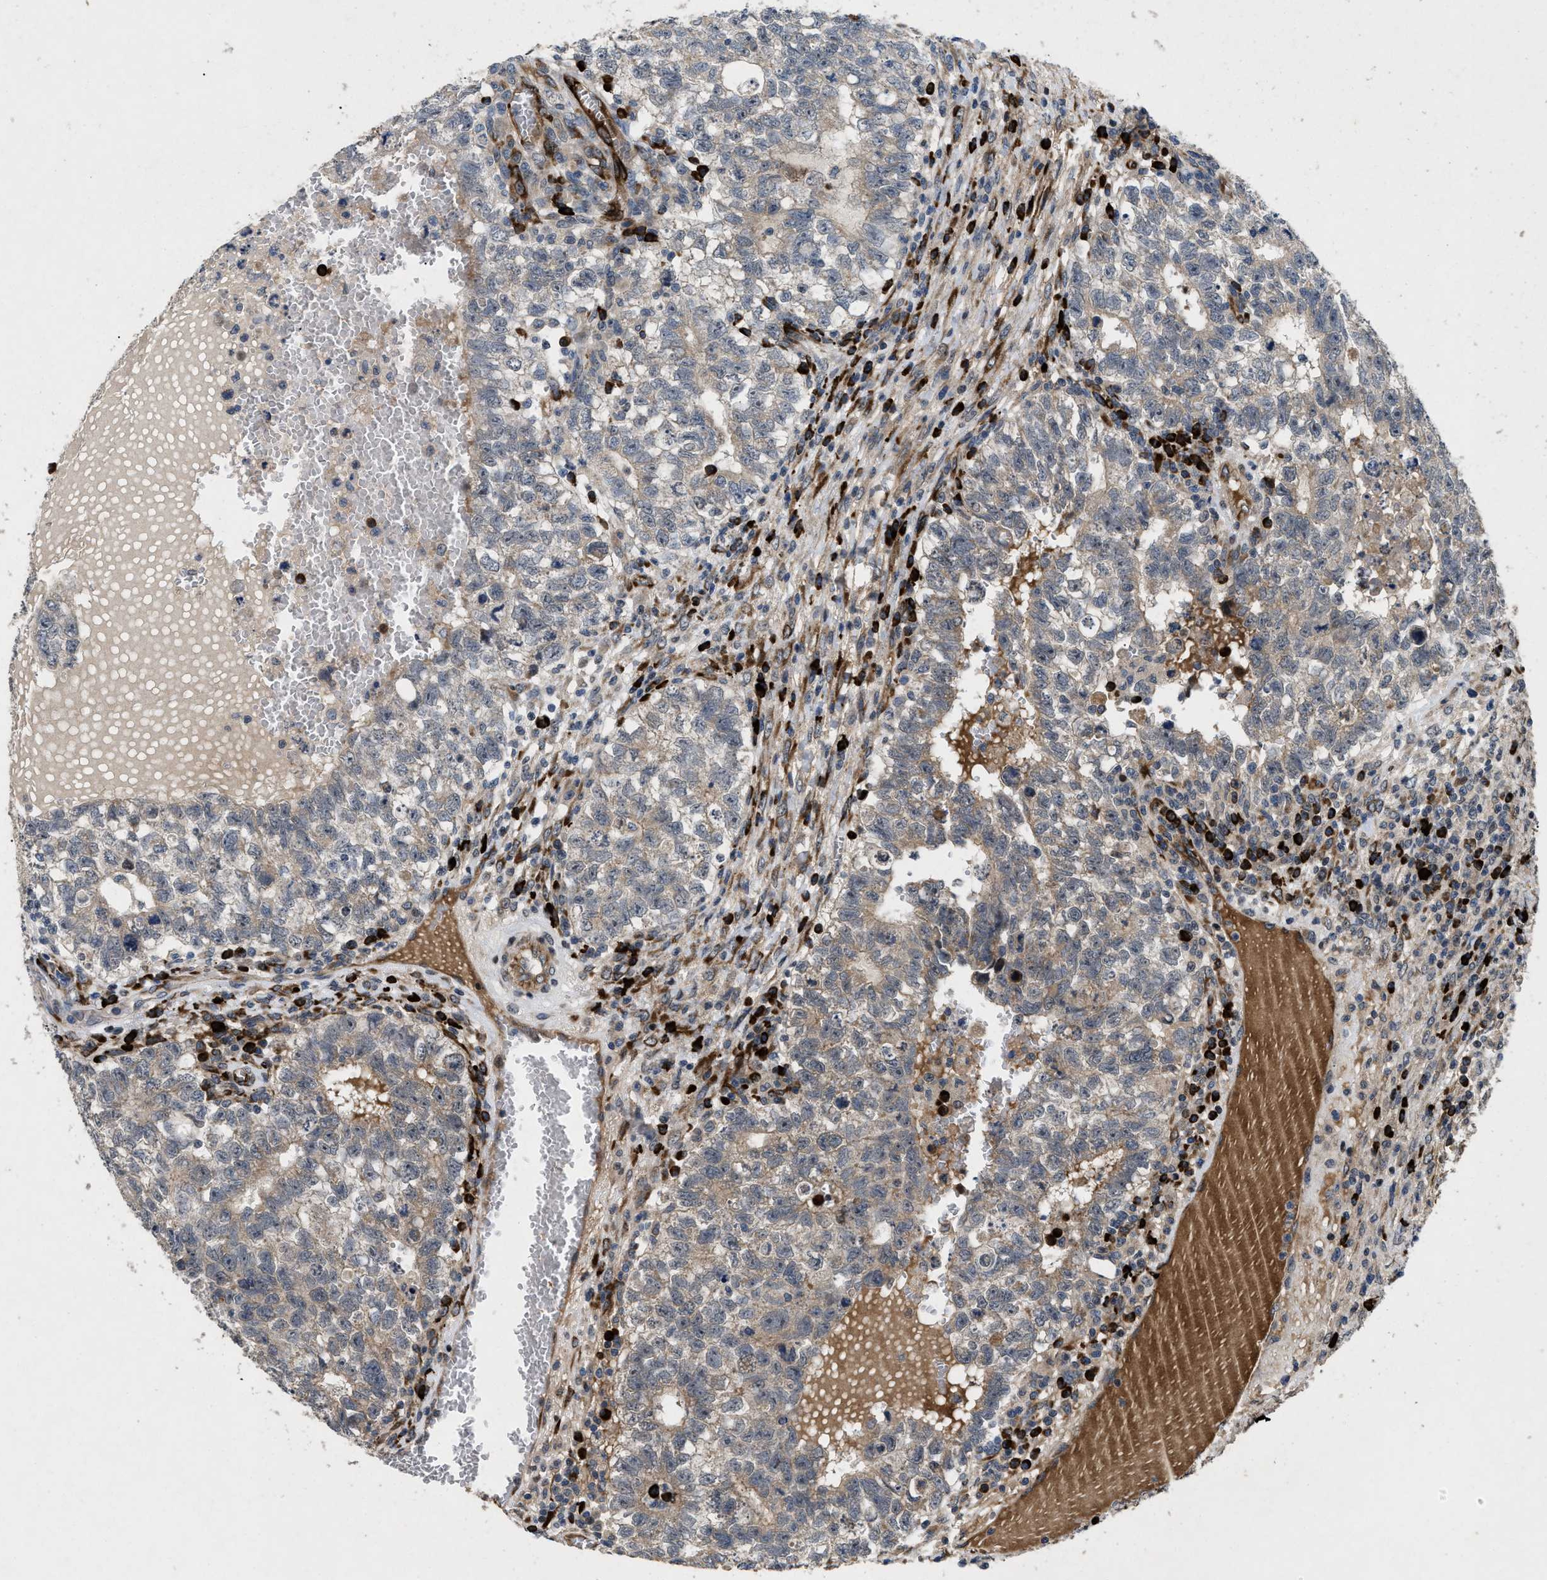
{"staining": {"intensity": "weak", "quantity": "25%-75%", "location": "cytoplasmic/membranous"}, "tissue": "testis cancer", "cell_type": "Tumor cells", "image_type": "cancer", "snomed": [{"axis": "morphology", "description": "Seminoma, NOS"}, {"axis": "morphology", "description": "Carcinoma, Embryonal, NOS"}, {"axis": "topography", "description": "Testis"}], "caption": "Immunohistochemistry image of neoplastic tissue: human embryonal carcinoma (testis) stained using immunohistochemistry (IHC) reveals low levels of weak protein expression localized specifically in the cytoplasmic/membranous of tumor cells, appearing as a cytoplasmic/membranous brown color.", "gene": "HSPA12B", "patient": {"sex": "male", "age": 38}}